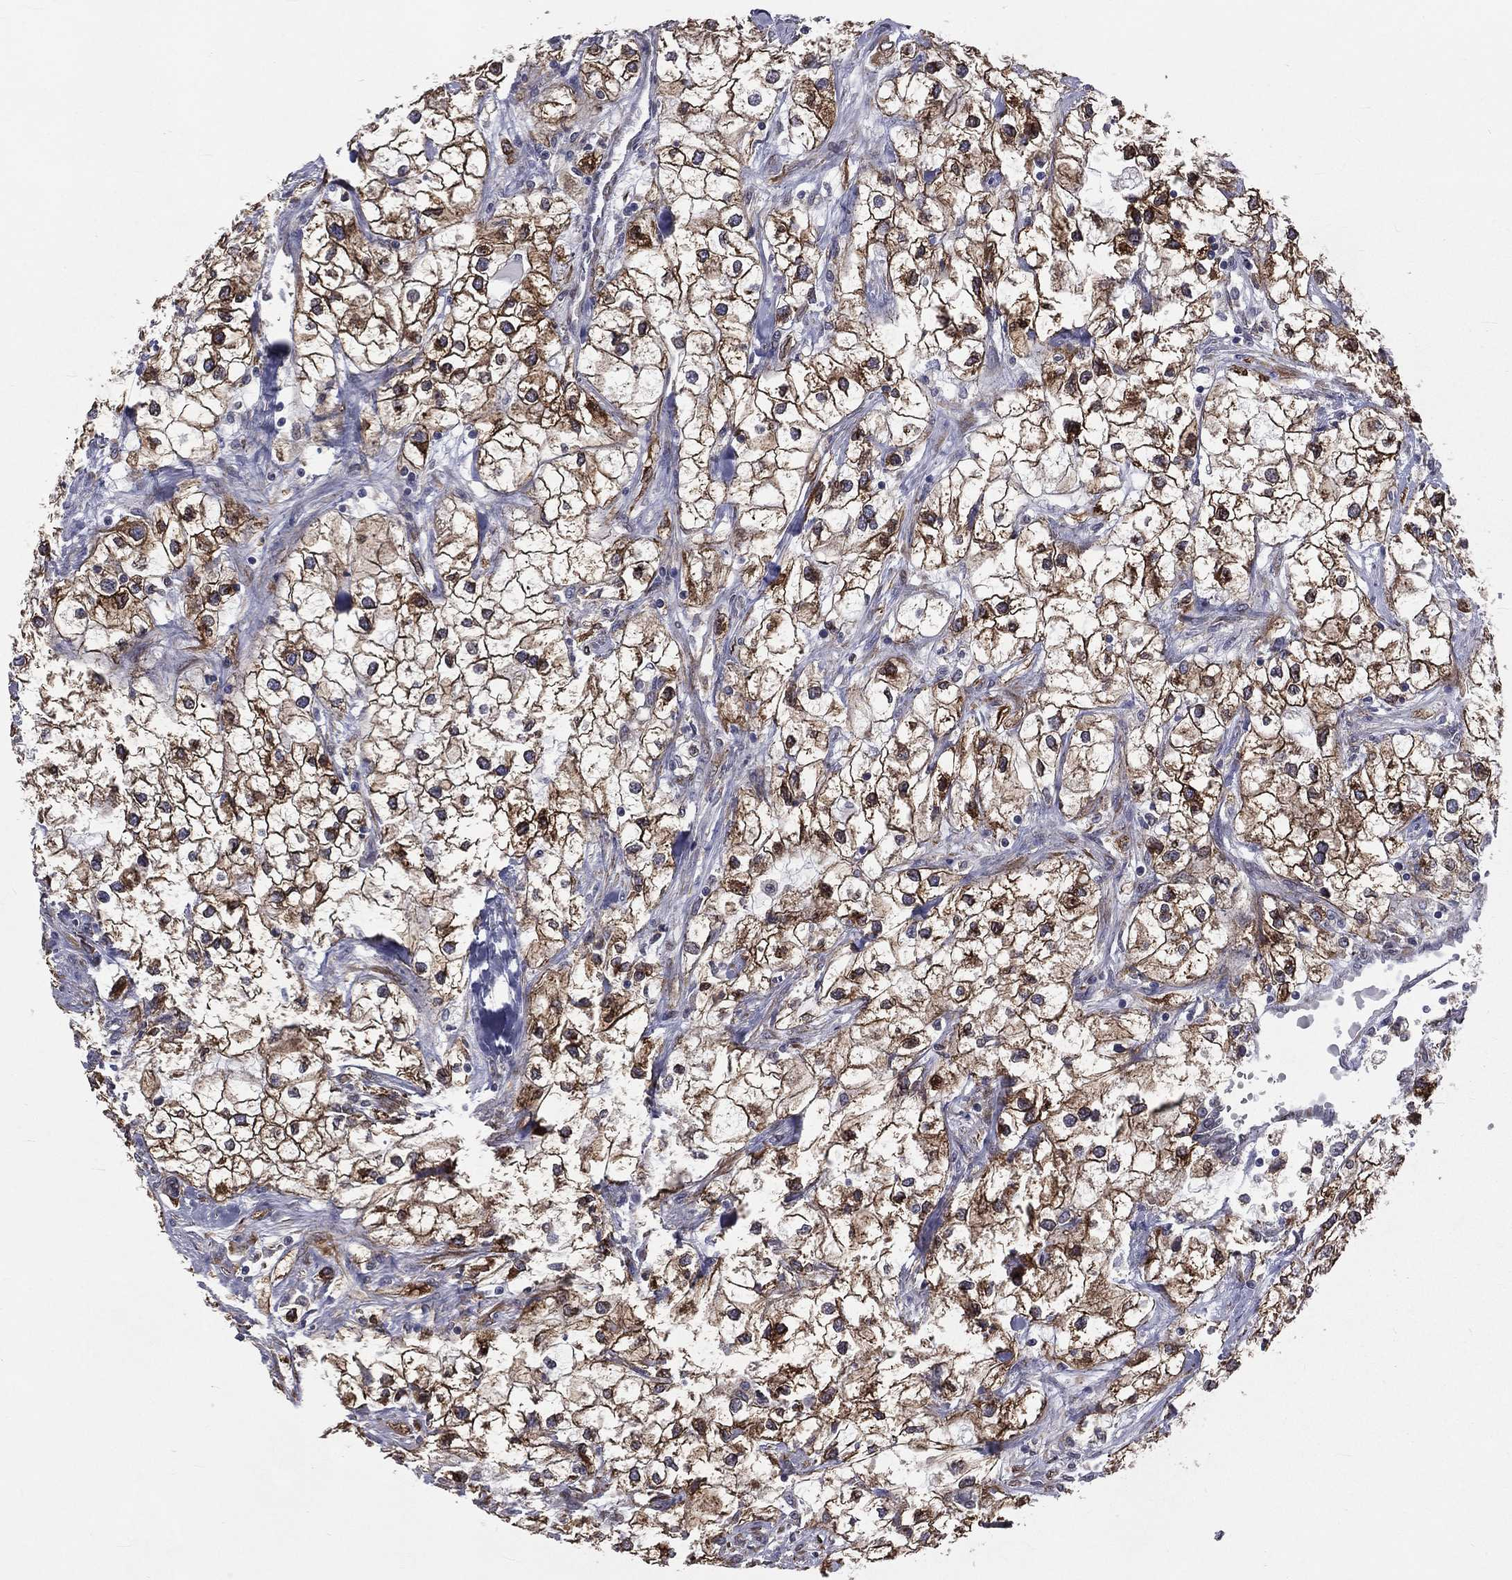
{"staining": {"intensity": "strong", "quantity": "25%-75%", "location": "cytoplasmic/membranous"}, "tissue": "renal cancer", "cell_type": "Tumor cells", "image_type": "cancer", "snomed": [{"axis": "morphology", "description": "Adenocarcinoma, NOS"}, {"axis": "topography", "description": "Kidney"}], "caption": "Renal adenocarcinoma stained with a protein marker exhibits strong staining in tumor cells.", "gene": "PGRMC1", "patient": {"sex": "male", "age": 59}}